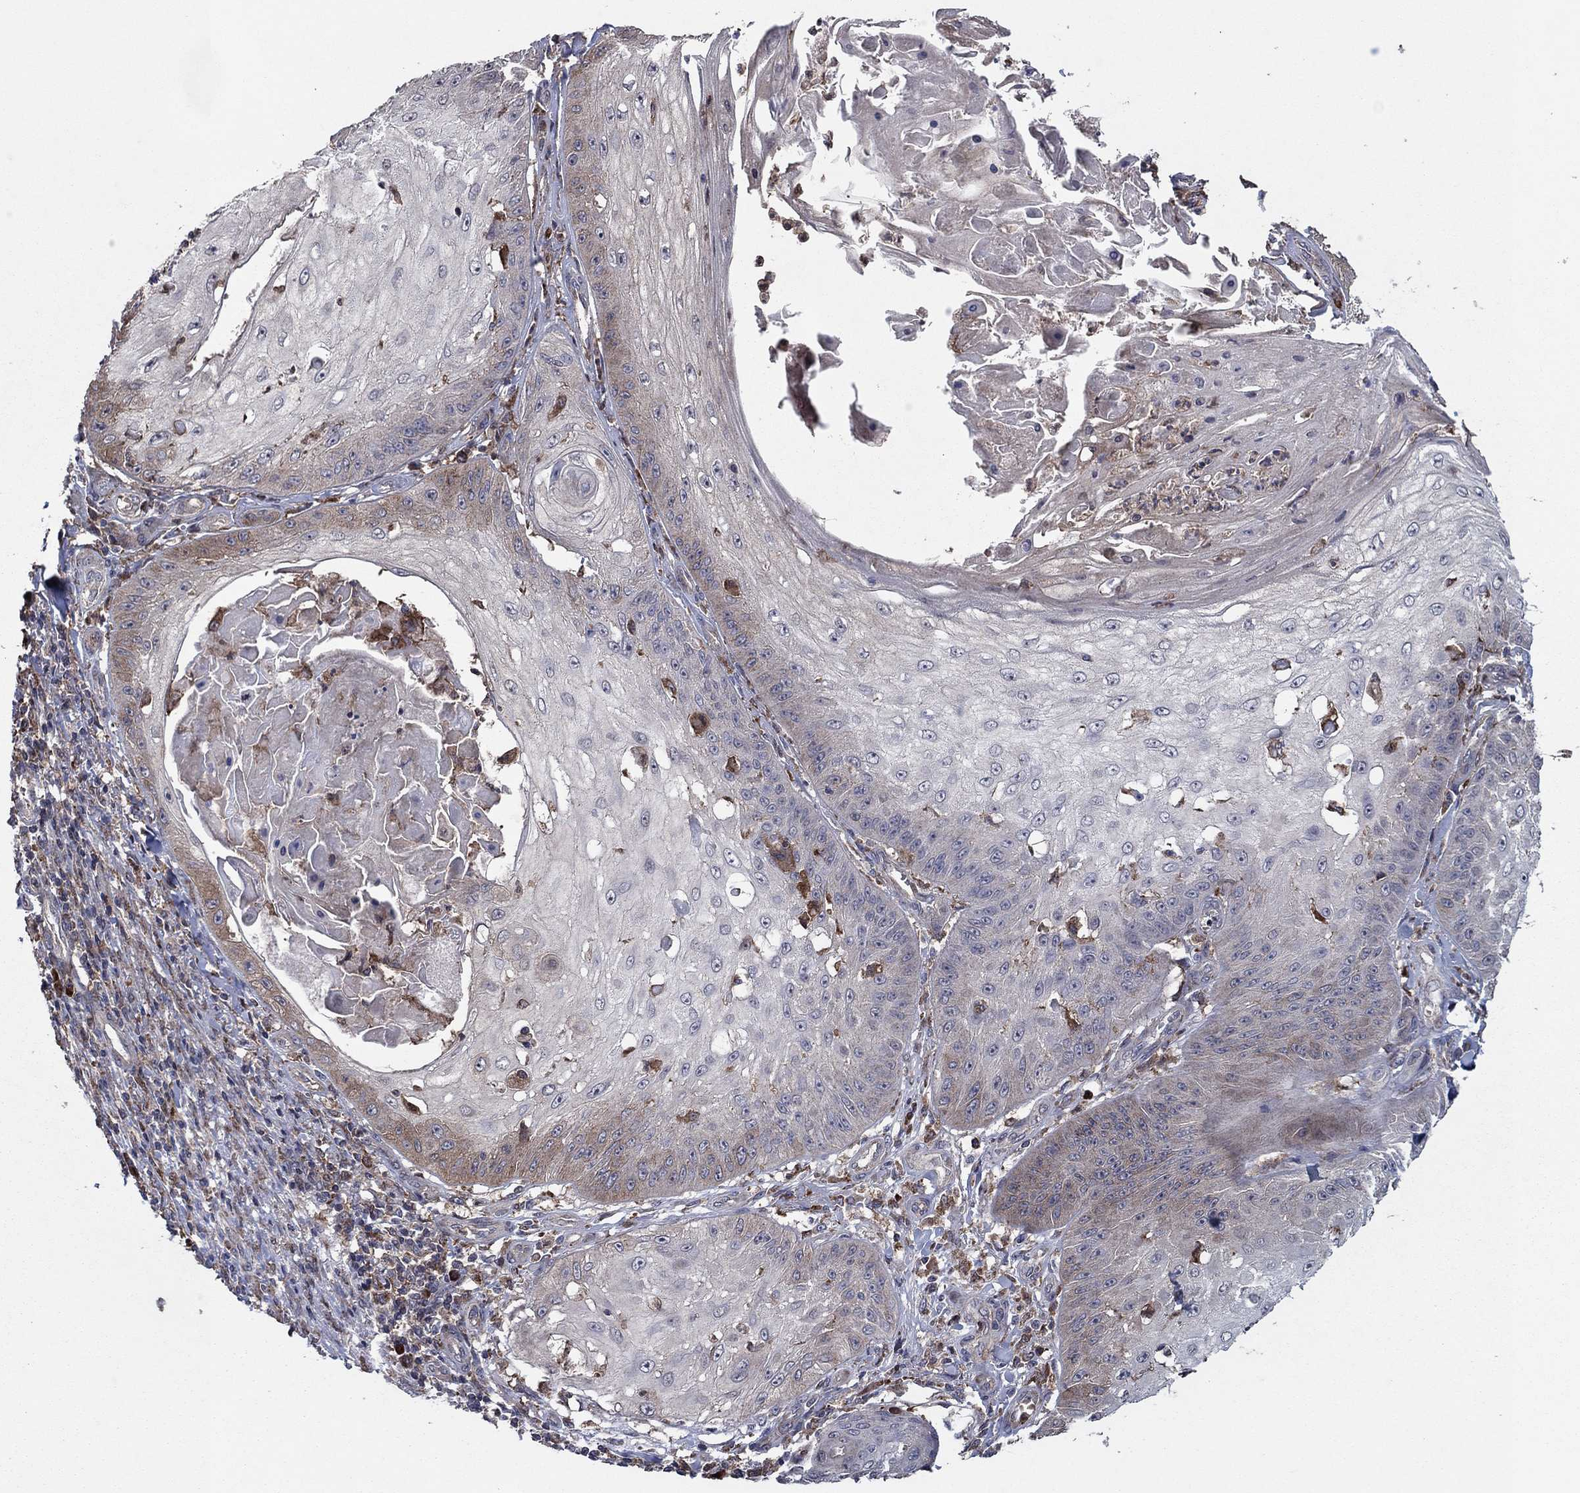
{"staining": {"intensity": "moderate", "quantity": "<25%", "location": "cytoplasmic/membranous"}, "tissue": "skin cancer", "cell_type": "Tumor cells", "image_type": "cancer", "snomed": [{"axis": "morphology", "description": "Squamous cell carcinoma, NOS"}, {"axis": "topography", "description": "Skin"}], "caption": "Immunohistochemistry staining of squamous cell carcinoma (skin), which displays low levels of moderate cytoplasmic/membranous positivity in approximately <25% of tumor cells indicating moderate cytoplasmic/membranous protein staining. The staining was performed using DAB (3,3'-diaminobenzidine) (brown) for protein detection and nuclei were counterstained in hematoxylin (blue).", "gene": "MEA1", "patient": {"sex": "male", "age": 70}}